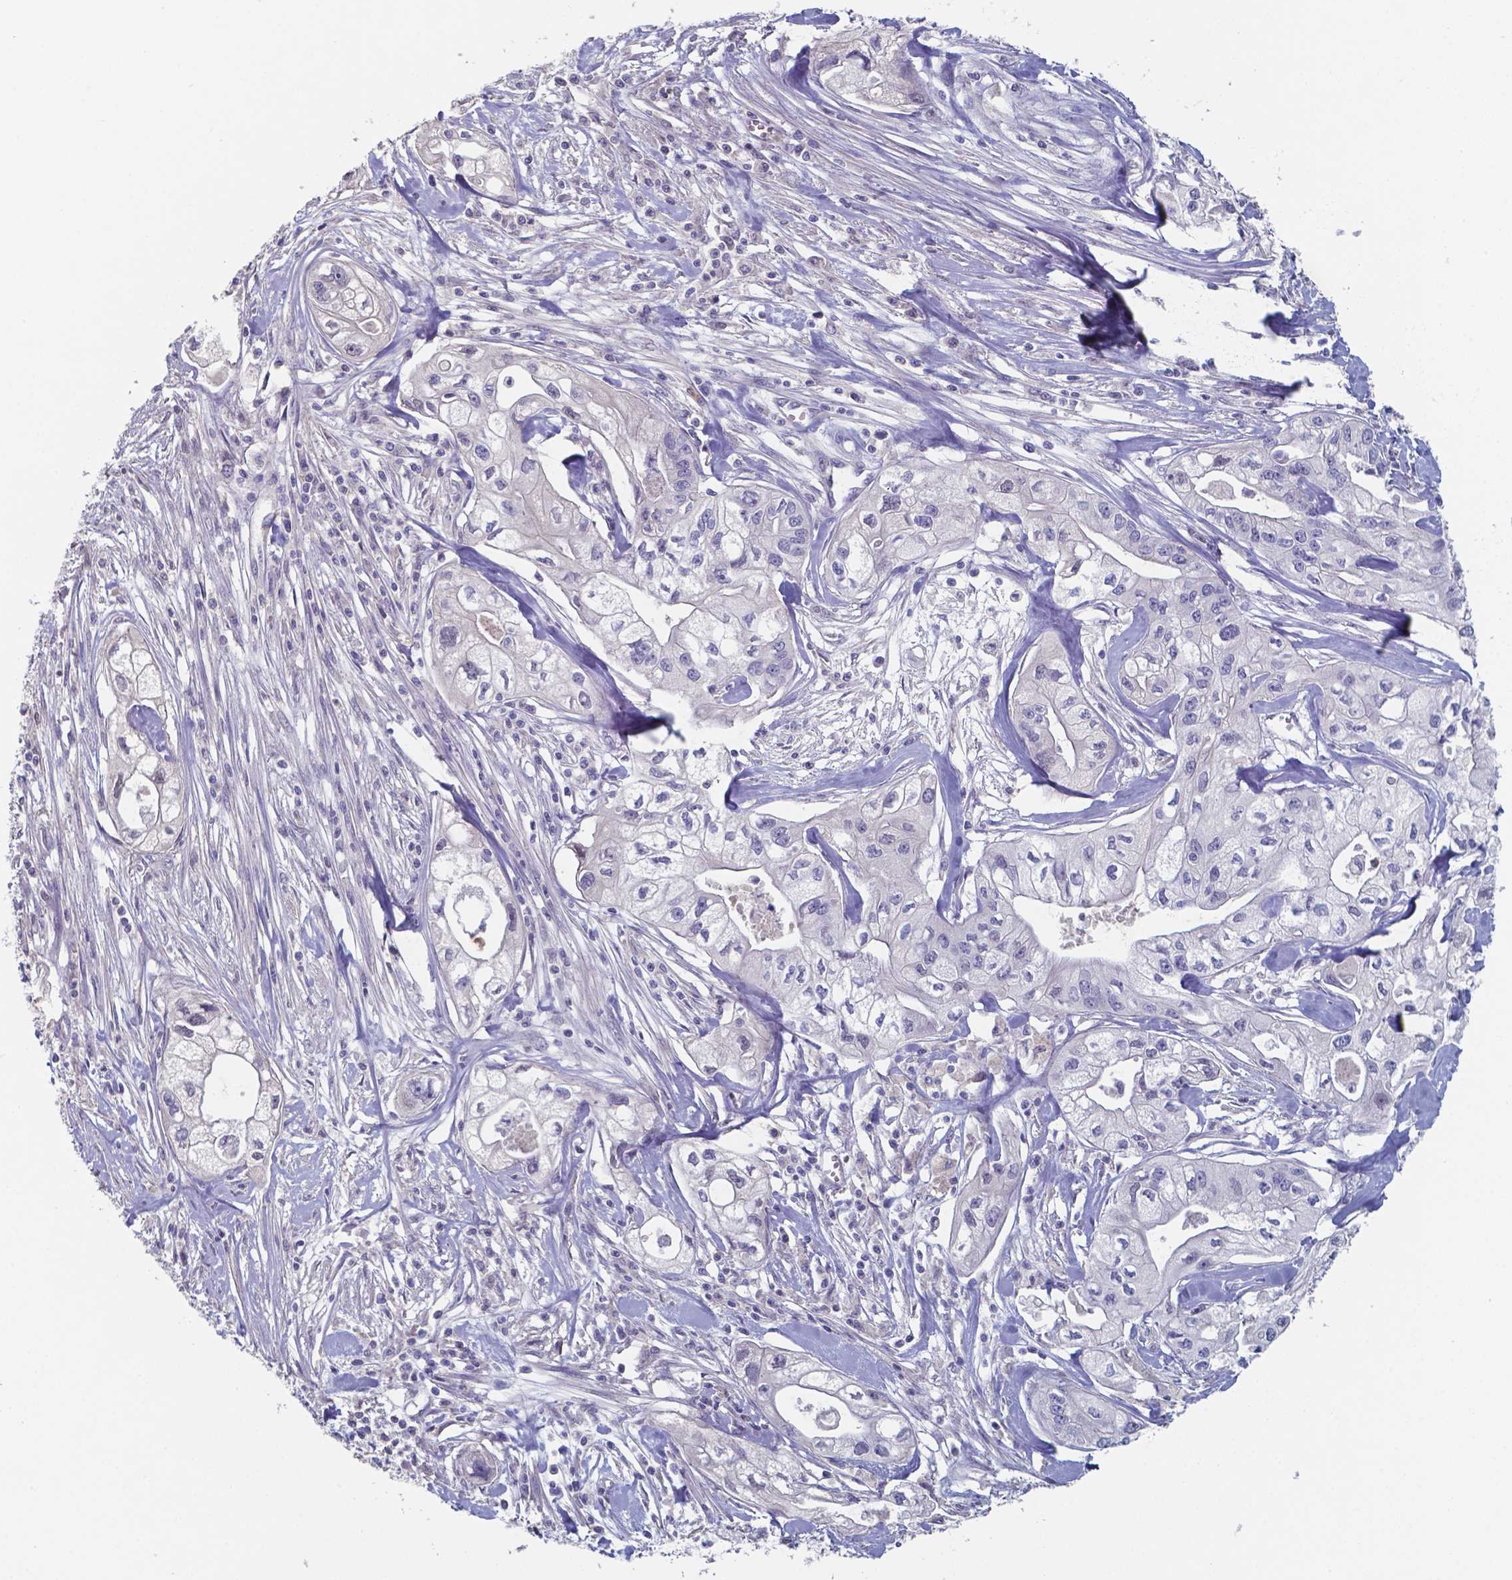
{"staining": {"intensity": "negative", "quantity": "none", "location": "none"}, "tissue": "pancreatic cancer", "cell_type": "Tumor cells", "image_type": "cancer", "snomed": [{"axis": "morphology", "description": "Adenocarcinoma, NOS"}, {"axis": "topography", "description": "Pancreas"}], "caption": "Immunohistochemistry (IHC) histopathology image of neoplastic tissue: pancreatic adenocarcinoma stained with DAB (3,3'-diaminobenzidine) shows no significant protein positivity in tumor cells.", "gene": "BTBD17", "patient": {"sex": "male", "age": 70}}